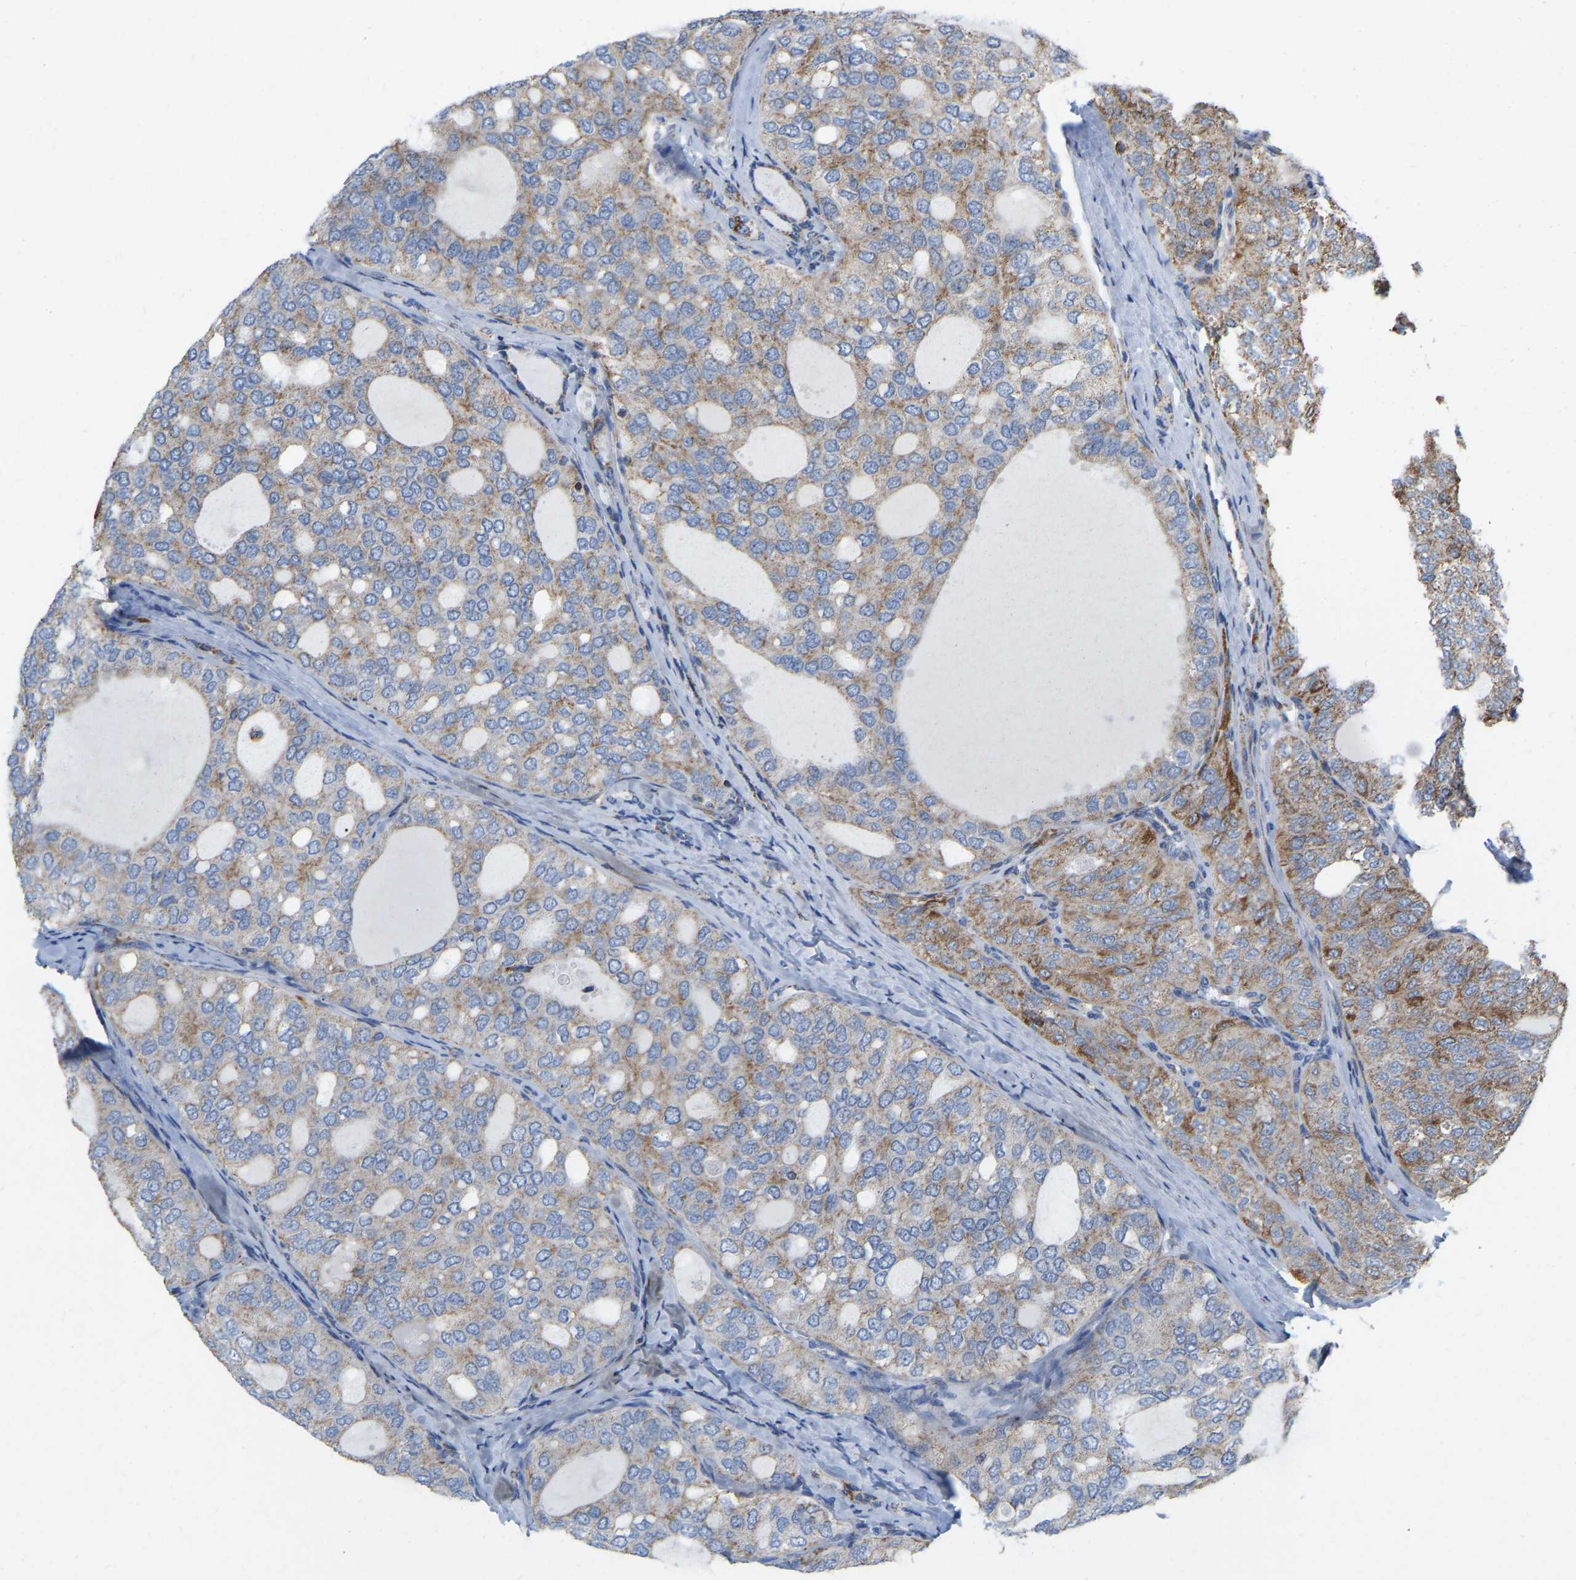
{"staining": {"intensity": "moderate", "quantity": "25%-75%", "location": "cytoplasmic/membranous"}, "tissue": "thyroid cancer", "cell_type": "Tumor cells", "image_type": "cancer", "snomed": [{"axis": "morphology", "description": "Follicular adenoma carcinoma, NOS"}, {"axis": "topography", "description": "Thyroid gland"}], "caption": "An immunohistochemistry (IHC) photomicrograph of neoplastic tissue is shown. Protein staining in brown shows moderate cytoplasmic/membranous positivity in thyroid cancer (follicular adenoma carcinoma) within tumor cells.", "gene": "CBLB", "patient": {"sex": "male", "age": 75}}